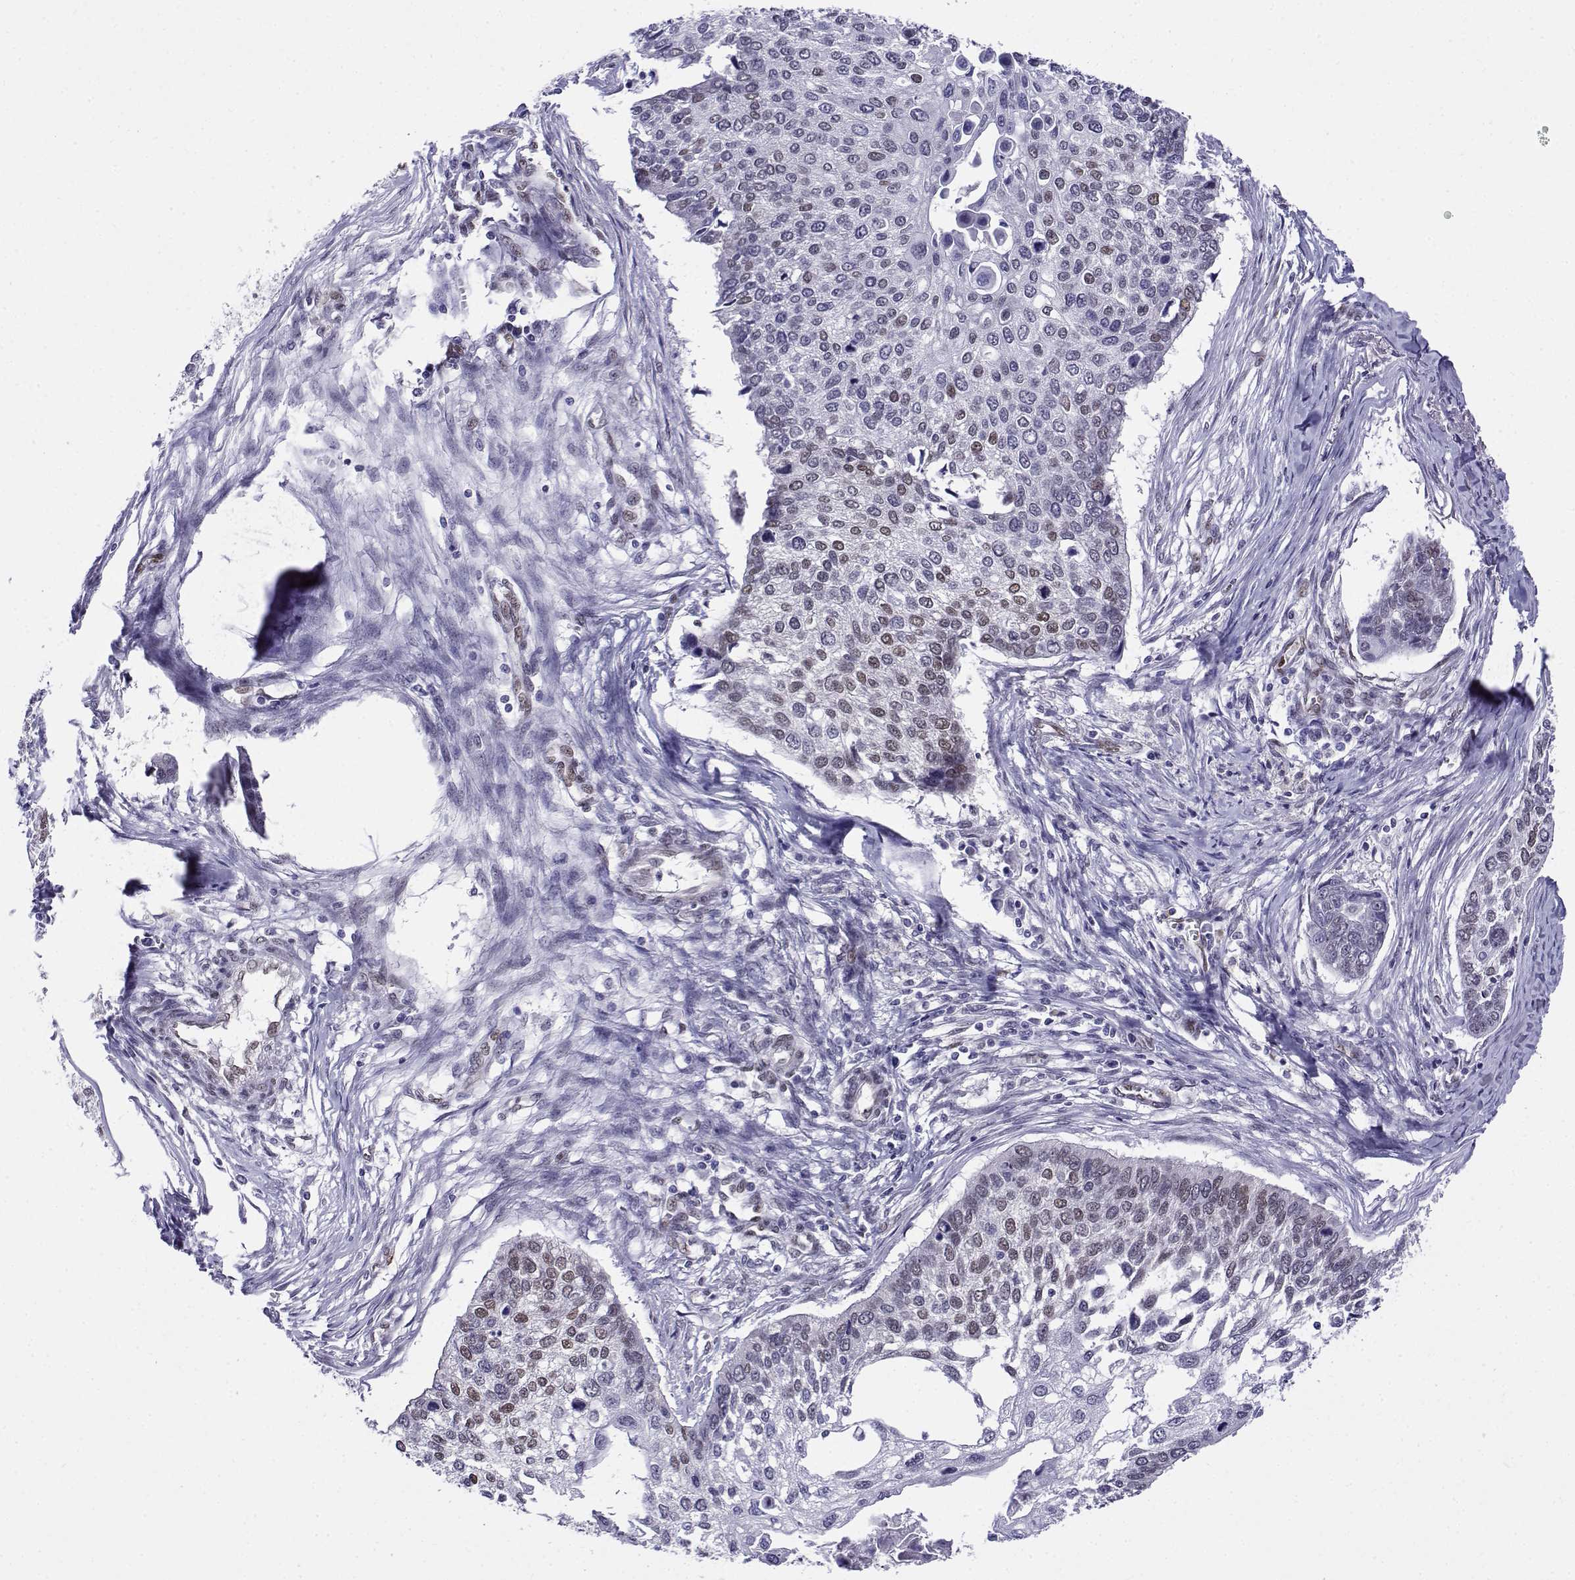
{"staining": {"intensity": "weak", "quantity": "<25%", "location": "nuclear"}, "tissue": "lung cancer", "cell_type": "Tumor cells", "image_type": "cancer", "snomed": [{"axis": "morphology", "description": "Squamous cell carcinoma, NOS"}, {"axis": "morphology", "description": "Squamous cell carcinoma, metastatic, NOS"}, {"axis": "topography", "description": "Lung"}], "caption": "Protein analysis of lung cancer displays no significant positivity in tumor cells.", "gene": "ERF", "patient": {"sex": "male", "age": 63}}